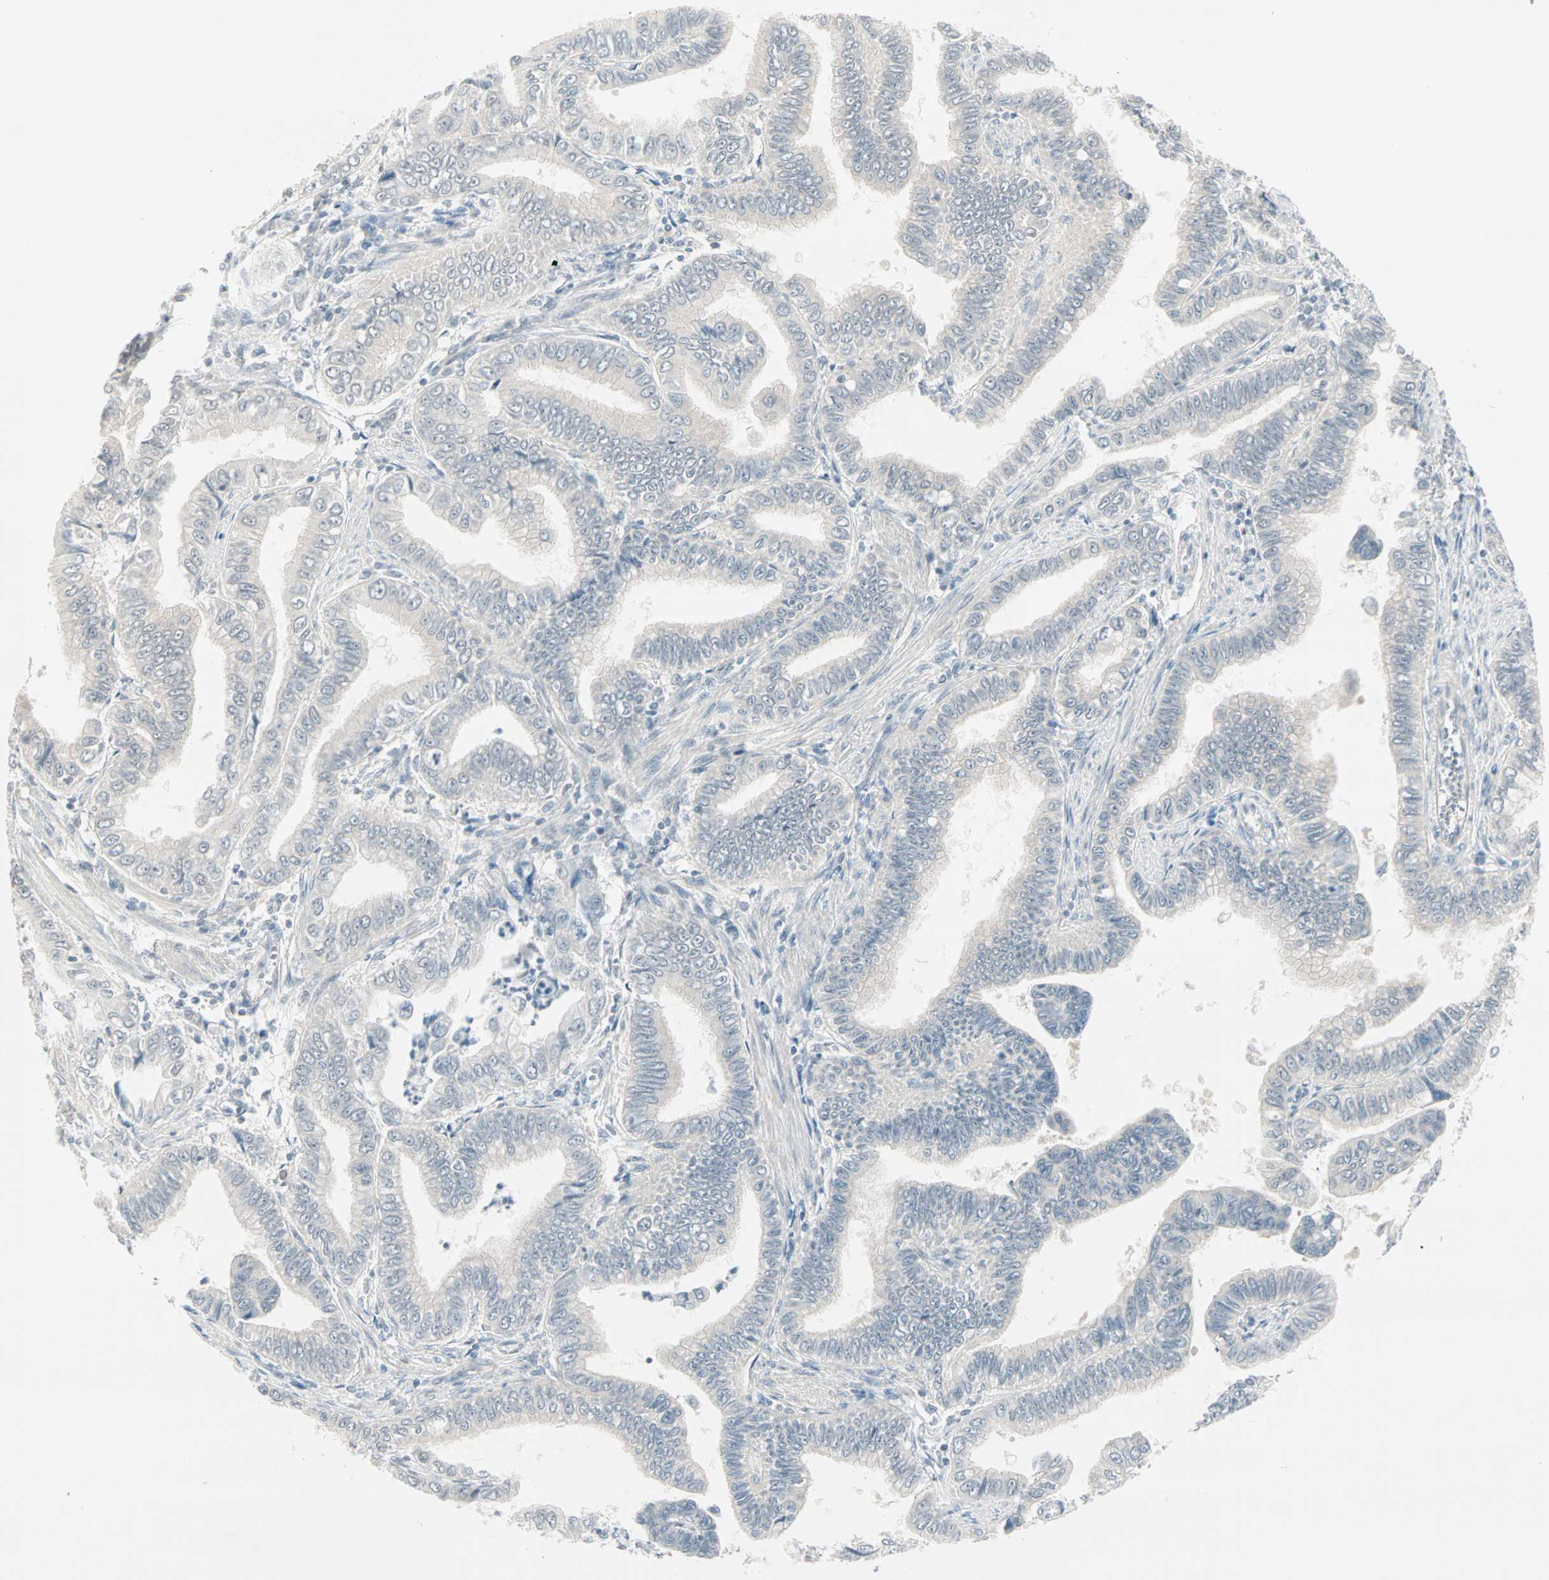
{"staining": {"intensity": "weak", "quantity": "<25%", "location": "cytoplasmic/membranous"}, "tissue": "pancreatic cancer", "cell_type": "Tumor cells", "image_type": "cancer", "snomed": [{"axis": "morphology", "description": "Normal tissue, NOS"}, {"axis": "topography", "description": "Lymph node"}], "caption": "Immunohistochemical staining of human pancreatic cancer demonstrates no significant positivity in tumor cells.", "gene": "PTPA", "patient": {"sex": "male", "age": 50}}